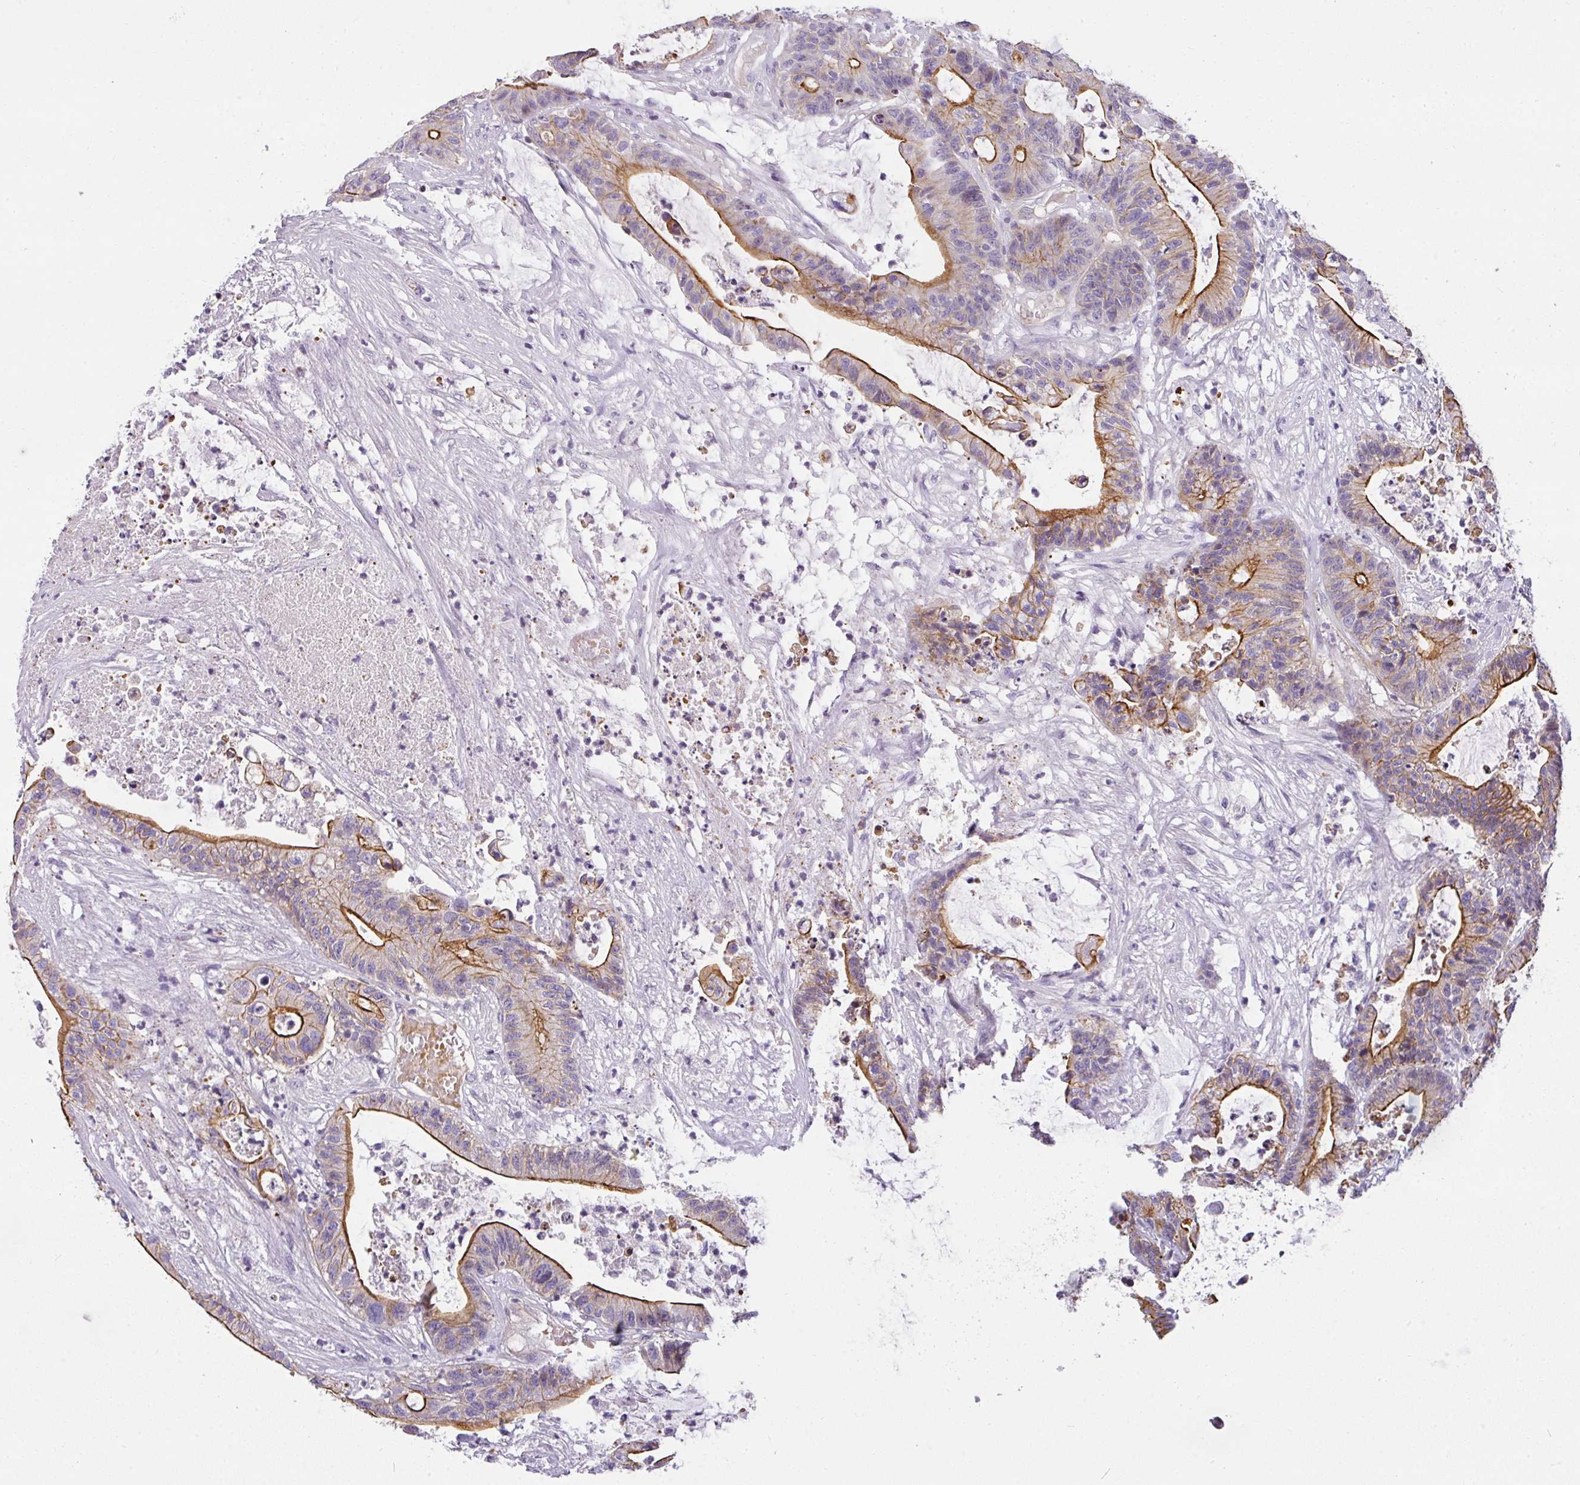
{"staining": {"intensity": "moderate", "quantity": "25%-75%", "location": "cytoplasmic/membranous"}, "tissue": "colorectal cancer", "cell_type": "Tumor cells", "image_type": "cancer", "snomed": [{"axis": "morphology", "description": "Adenocarcinoma, NOS"}, {"axis": "topography", "description": "Colon"}], "caption": "Colorectal cancer (adenocarcinoma) was stained to show a protein in brown. There is medium levels of moderate cytoplasmic/membranous positivity in approximately 25%-75% of tumor cells. (brown staining indicates protein expression, while blue staining denotes nuclei).", "gene": "OR11H4", "patient": {"sex": "female", "age": 84}}